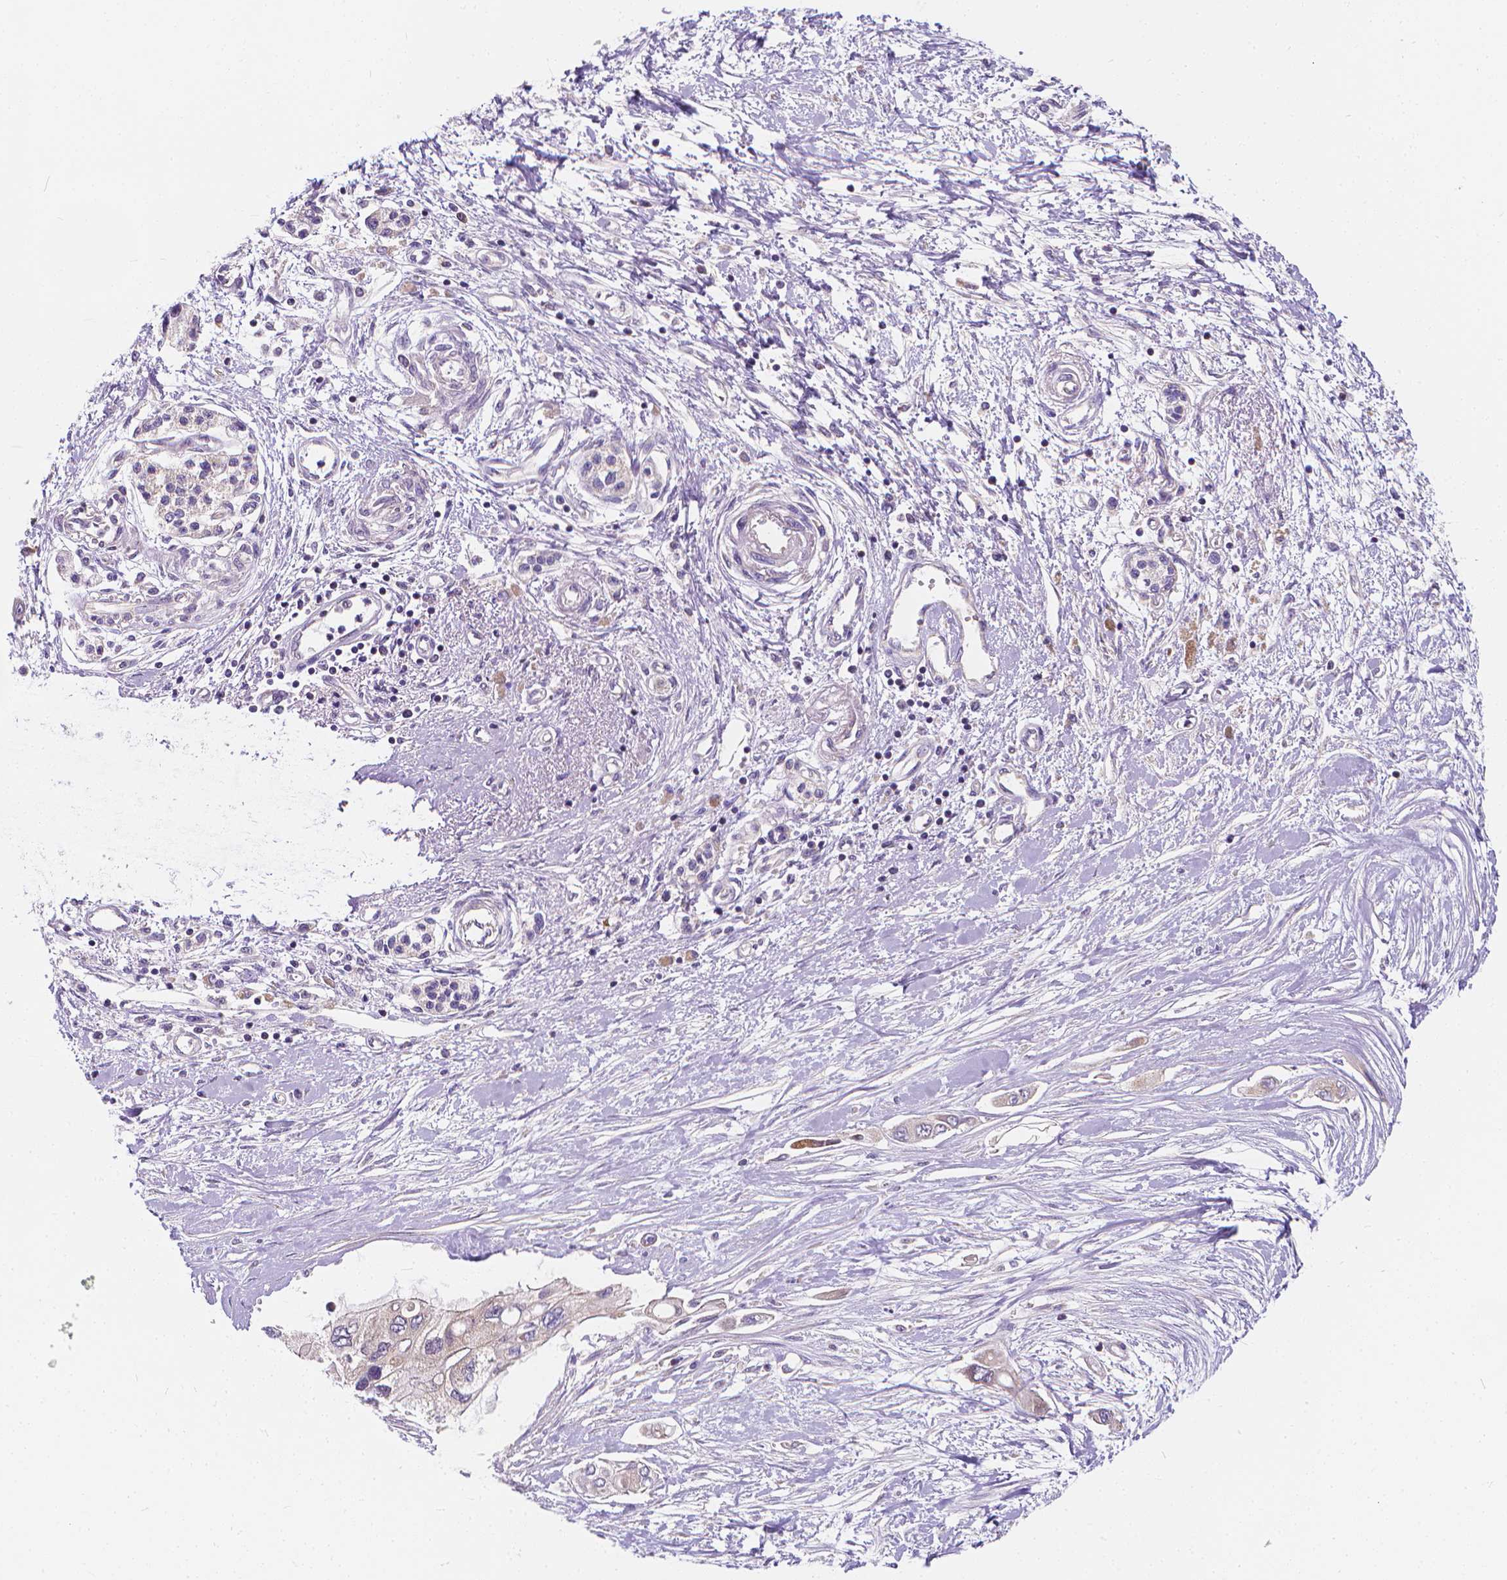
{"staining": {"intensity": "weak", "quantity": "25%-75%", "location": "cytoplasmic/membranous"}, "tissue": "pancreatic cancer", "cell_type": "Tumor cells", "image_type": "cancer", "snomed": [{"axis": "morphology", "description": "Adenocarcinoma, NOS"}, {"axis": "topography", "description": "Pancreas"}], "caption": "IHC of human adenocarcinoma (pancreatic) reveals low levels of weak cytoplasmic/membranous staining in approximately 25%-75% of tumor cells. The protein is stained brown, and the nuclei are stained in blue (DAB (3,3'-diaminobenzidine) IHC with brightfield microscopy, high magnification).", "gene": "SNCAIP", "patient": {"sex": "female", "age": 77}}